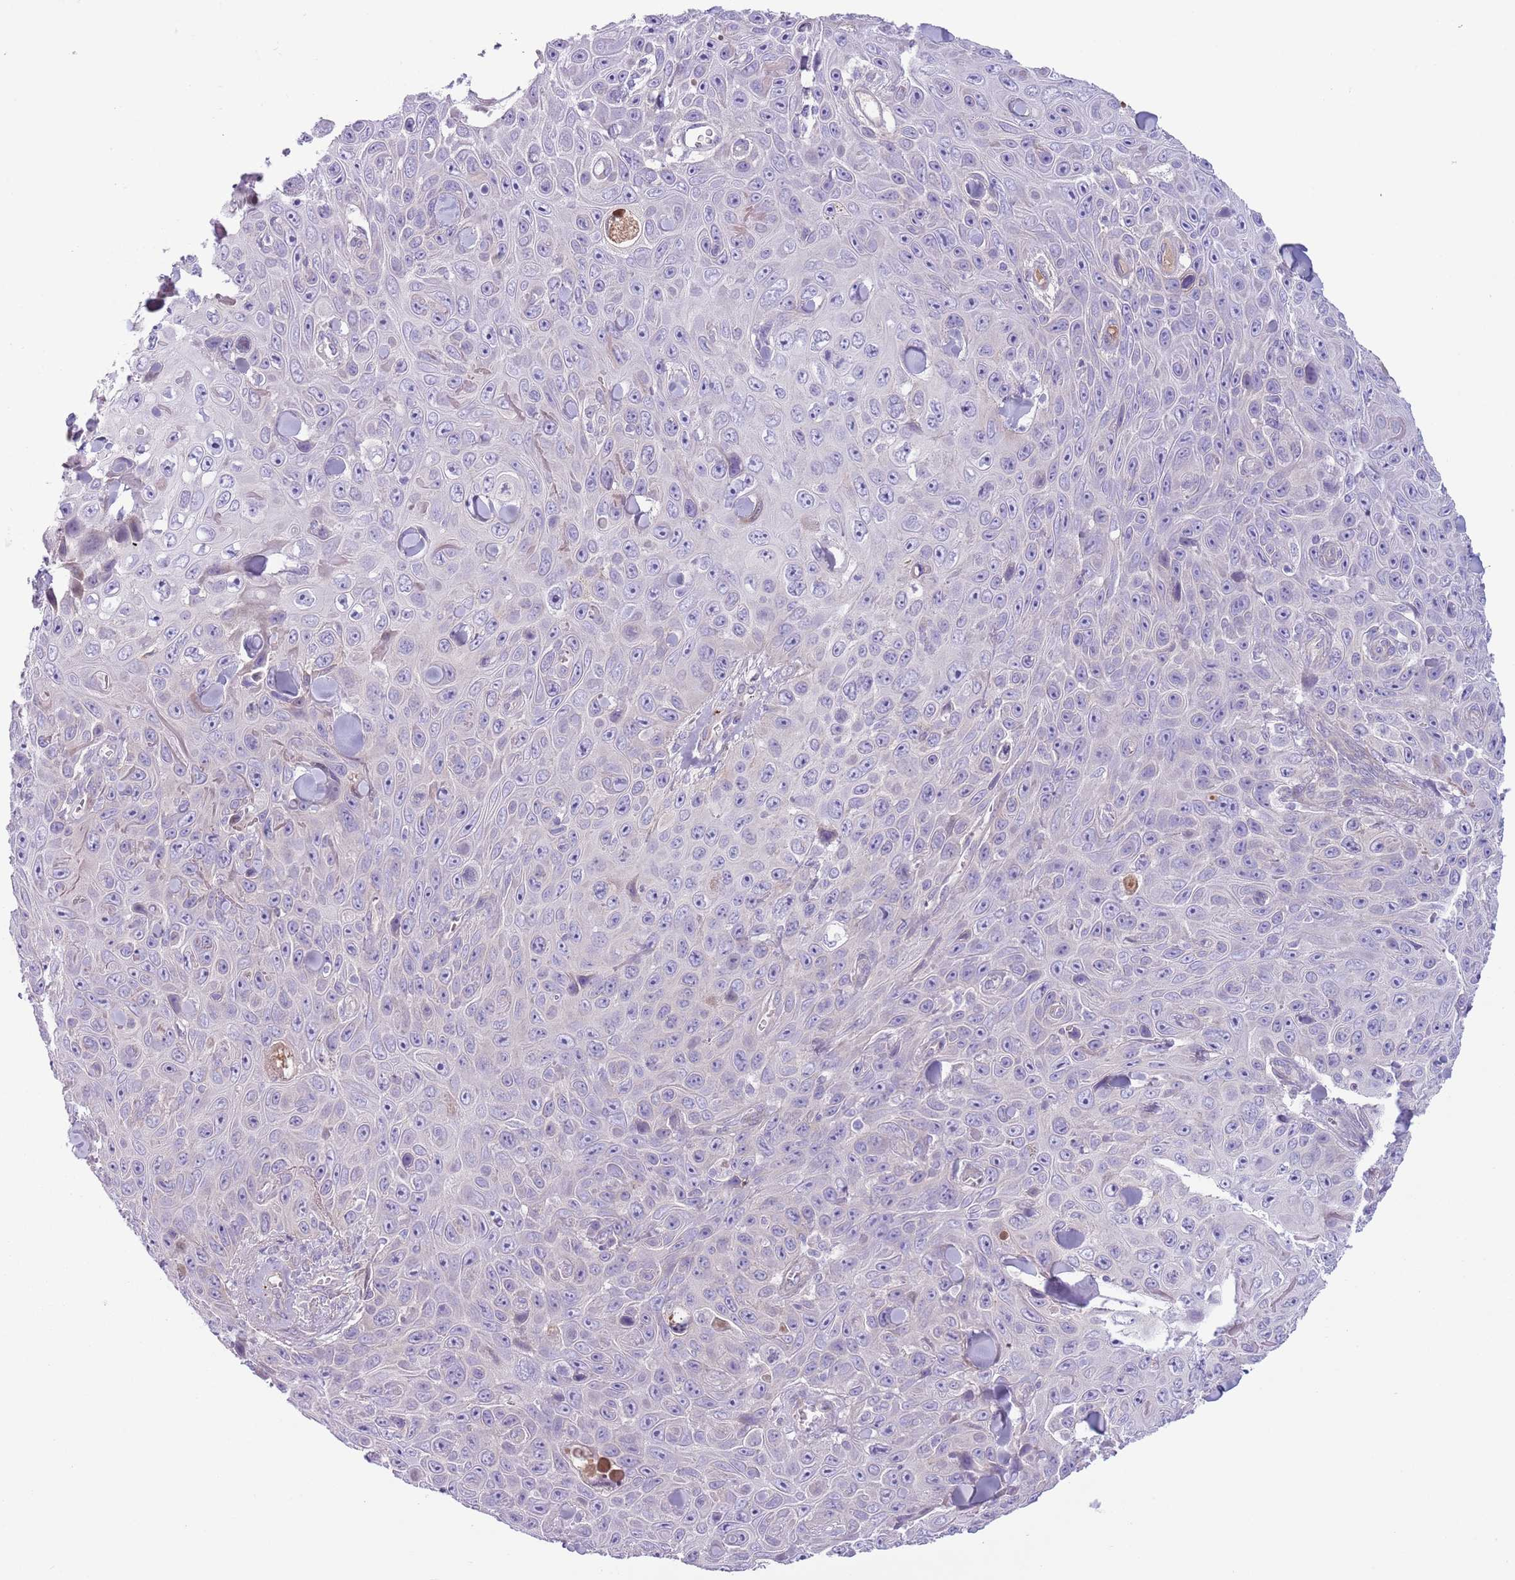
{"staining": {"intensity": "negative", "quantity": "none", "location": "none"}, "tissue": "skin cancer", "cell_type": "Tumor cells", "image_type": "cancer", "snomed": [{"axis": "morphology", "description": "Squamous cell carcinoma, NOS"}, {"axis": "topography", "description": "Skin"}], "caption": "A high-resolution micrograph shows IHC staining of squamous cell carcinoma (skin), which exhibits no significant positivity in tumor cells.", "gene": "CFH", "patient": {"sex": "male", "age": 82}}